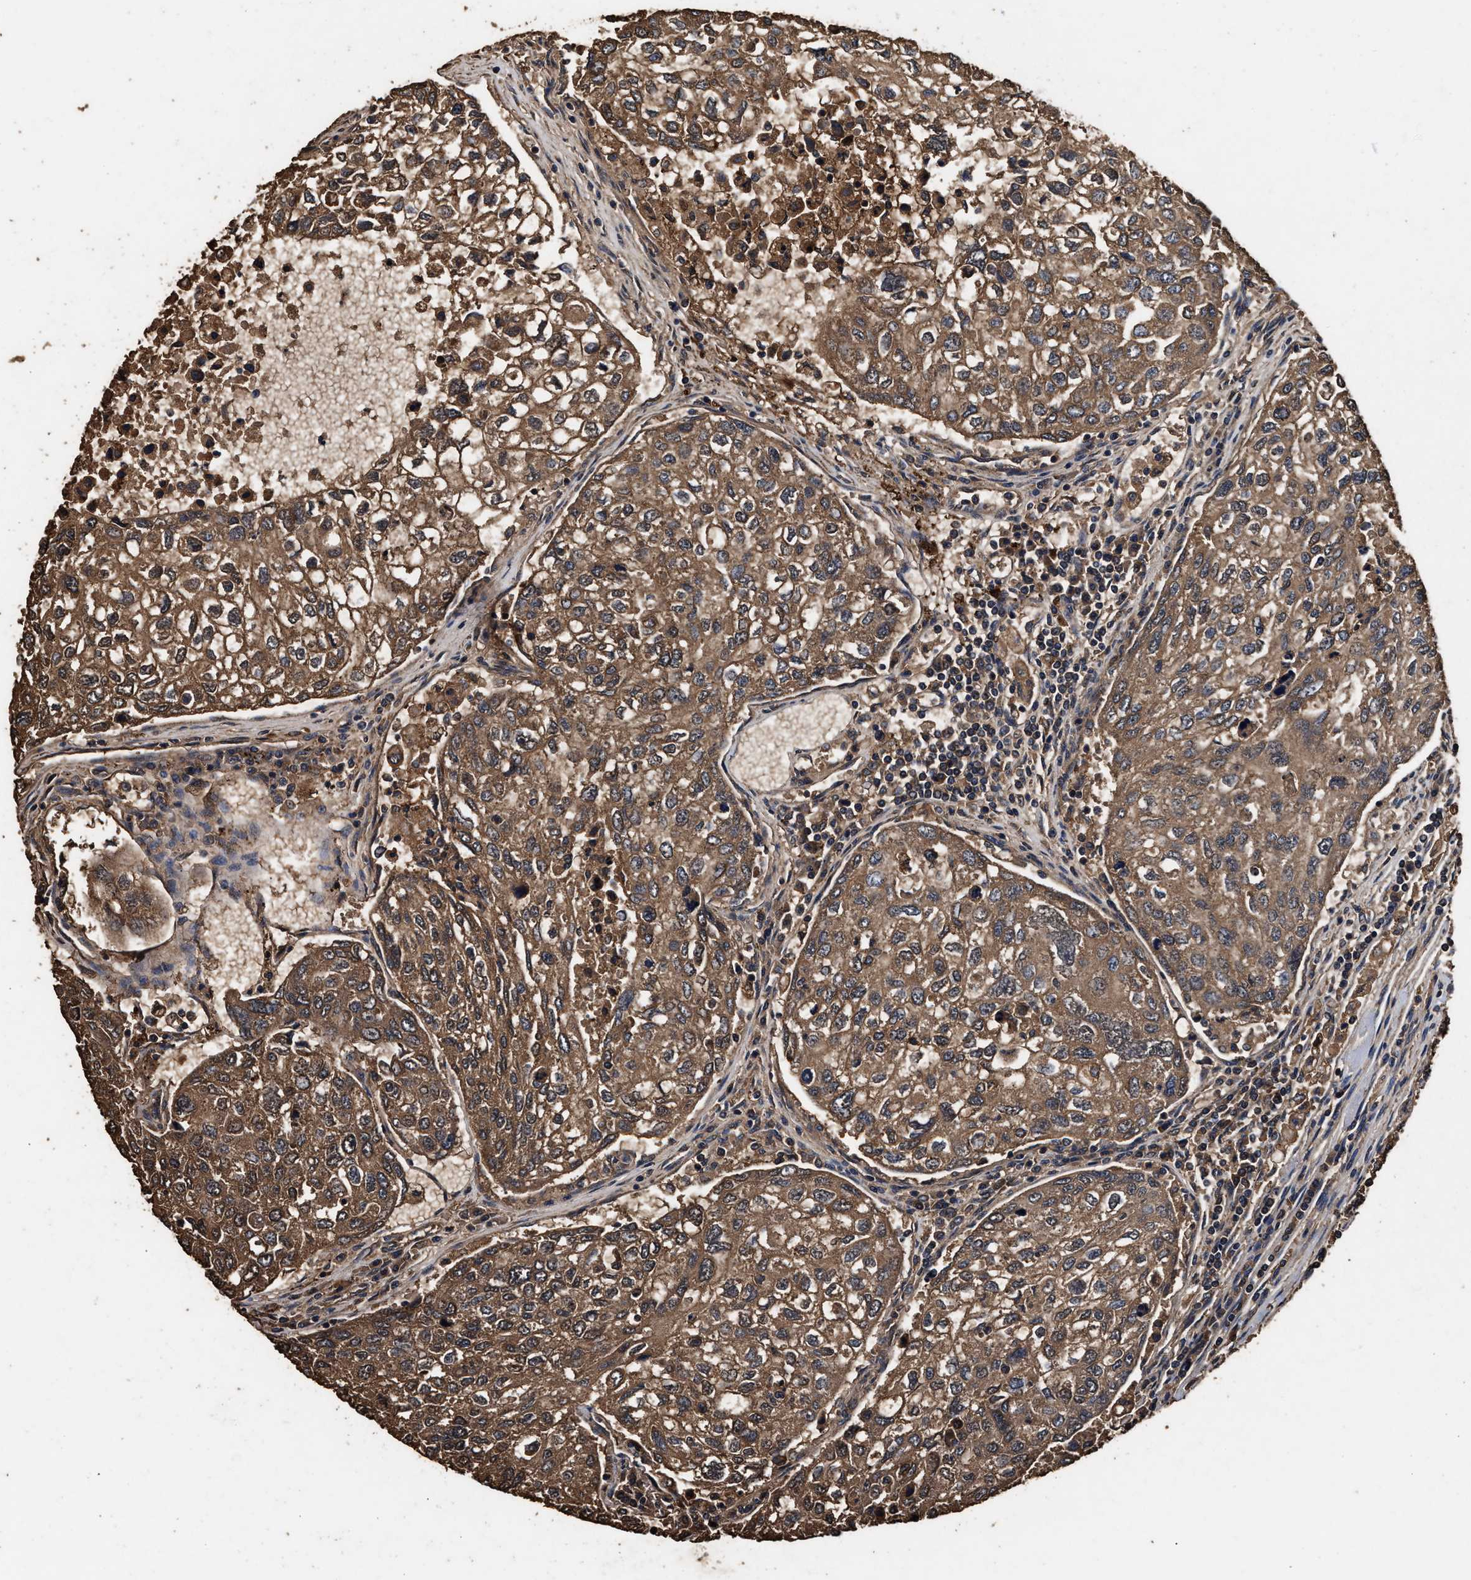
{"staining": {"intensity": "moderate", "quantity": ">75%", "location": "cytoplasmic/membranous"}, "tissue": "urothelial cancer", "cell_type": "Tumor cells", "image_type": "cancer", "snomed": [{"axis": "morphology", "description": "Urothelial carcinoma, High grade"}, {"axis": "topography", "description": "Lymph node"}, {"axis": "topography", "description": "Urinary bladder"}], "caption": "Protein analysis of urothelial carcinoma (high-grade) tissue shows moderate cytoplasmic/membranous positivity in approximately >75% of tumor cells.", "gene": "KYAT1", "patient": {"sex": "male", "age": 51}}